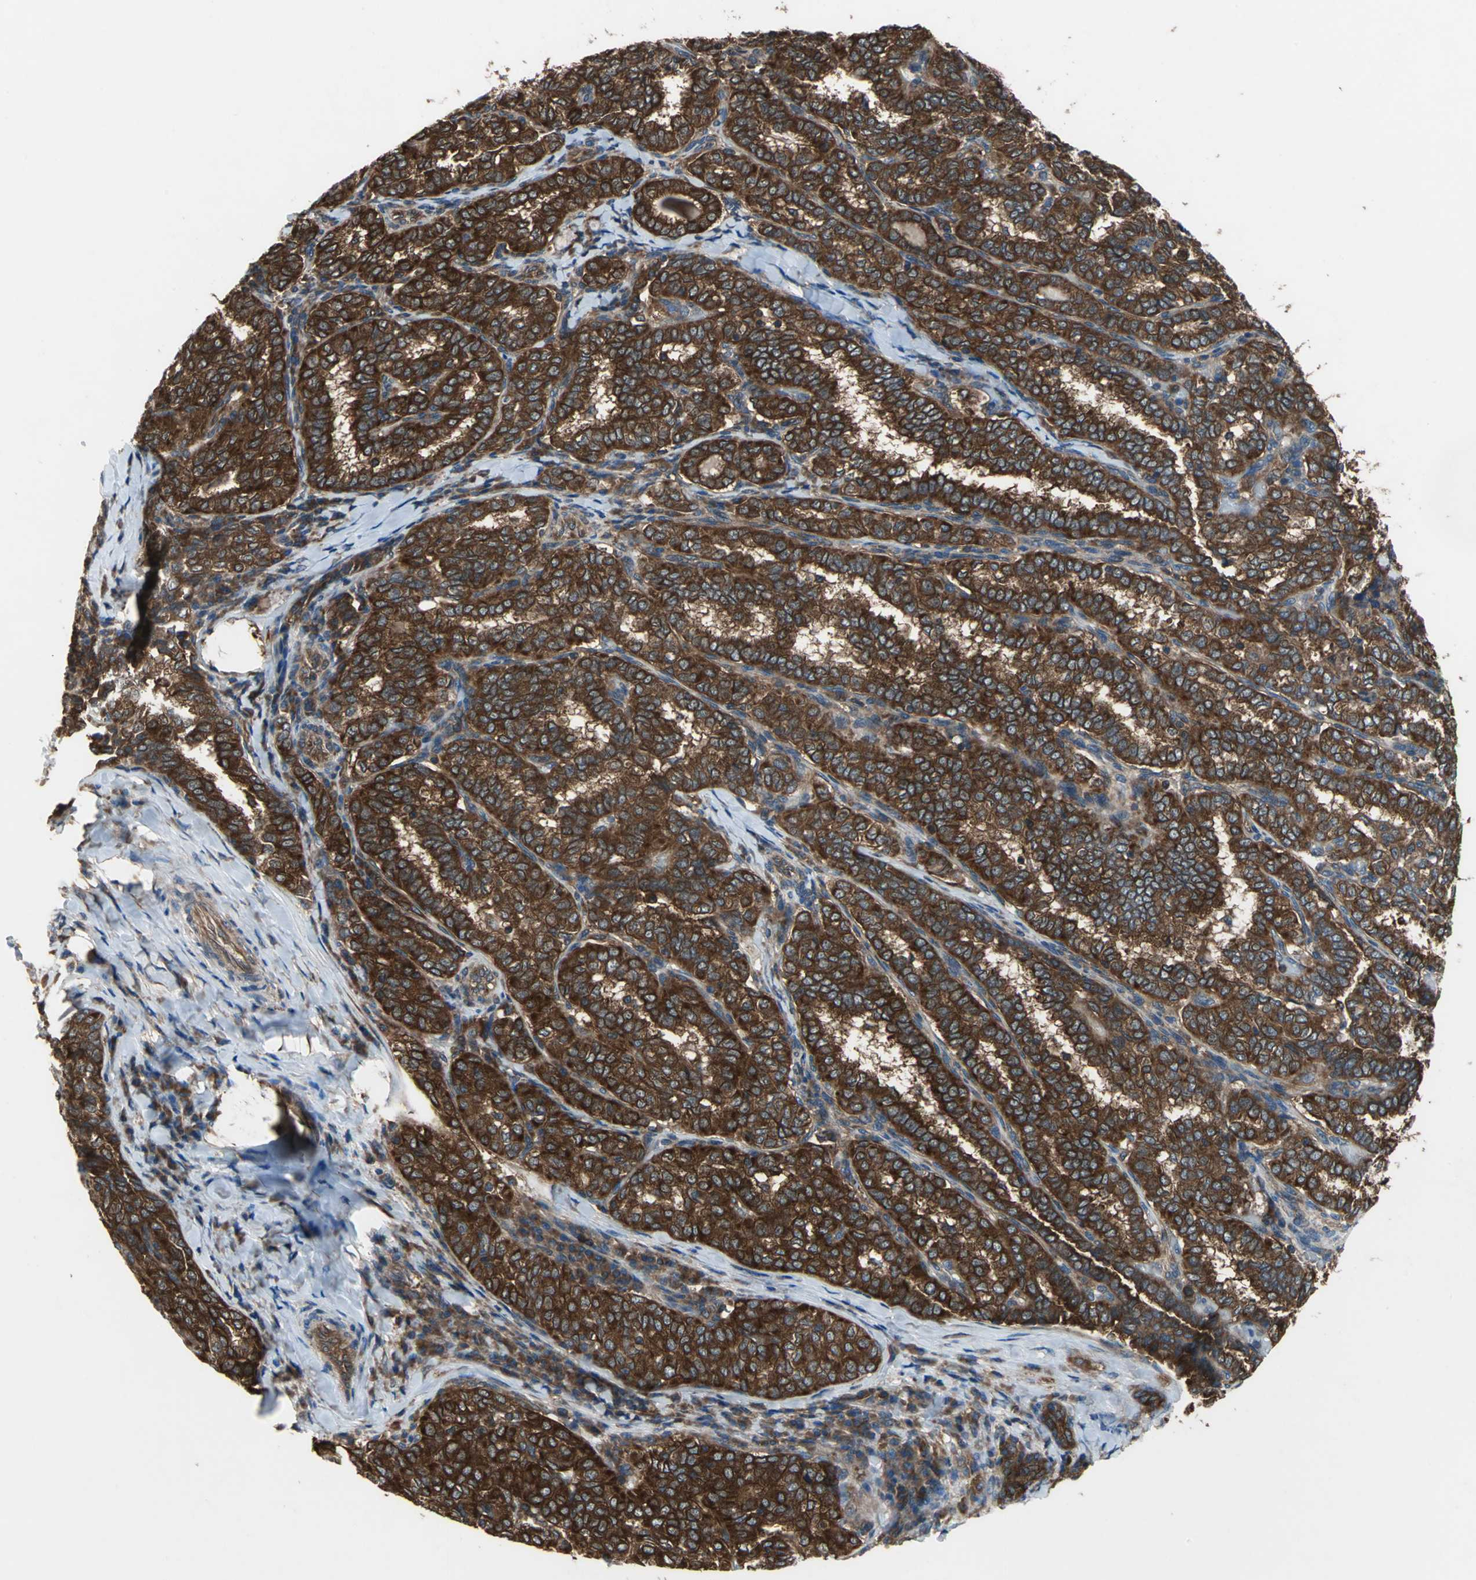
{"staining": {"intensity": "strong", "quantity": ">75%", "location": "cytoplasmic/membranous"}, "tissue": "thyroid cancer", "cell_type": "Tumor cells", "image_type": "cancer", "snomed": [{"axis": "morphology", "description": "Papillary adenocarcinoma, NOS"}, {"axis": "topography", "description": "Thyroid gland"}], "caption": "A photomicrograph of papillary adenocarcinoma (thyroid) stained for a protein exhibits strong cytoplasmic/membranous brown staining in tumor cells.", "gene": "CAPN1", "patient": {"sex": "female", "age": 30}}